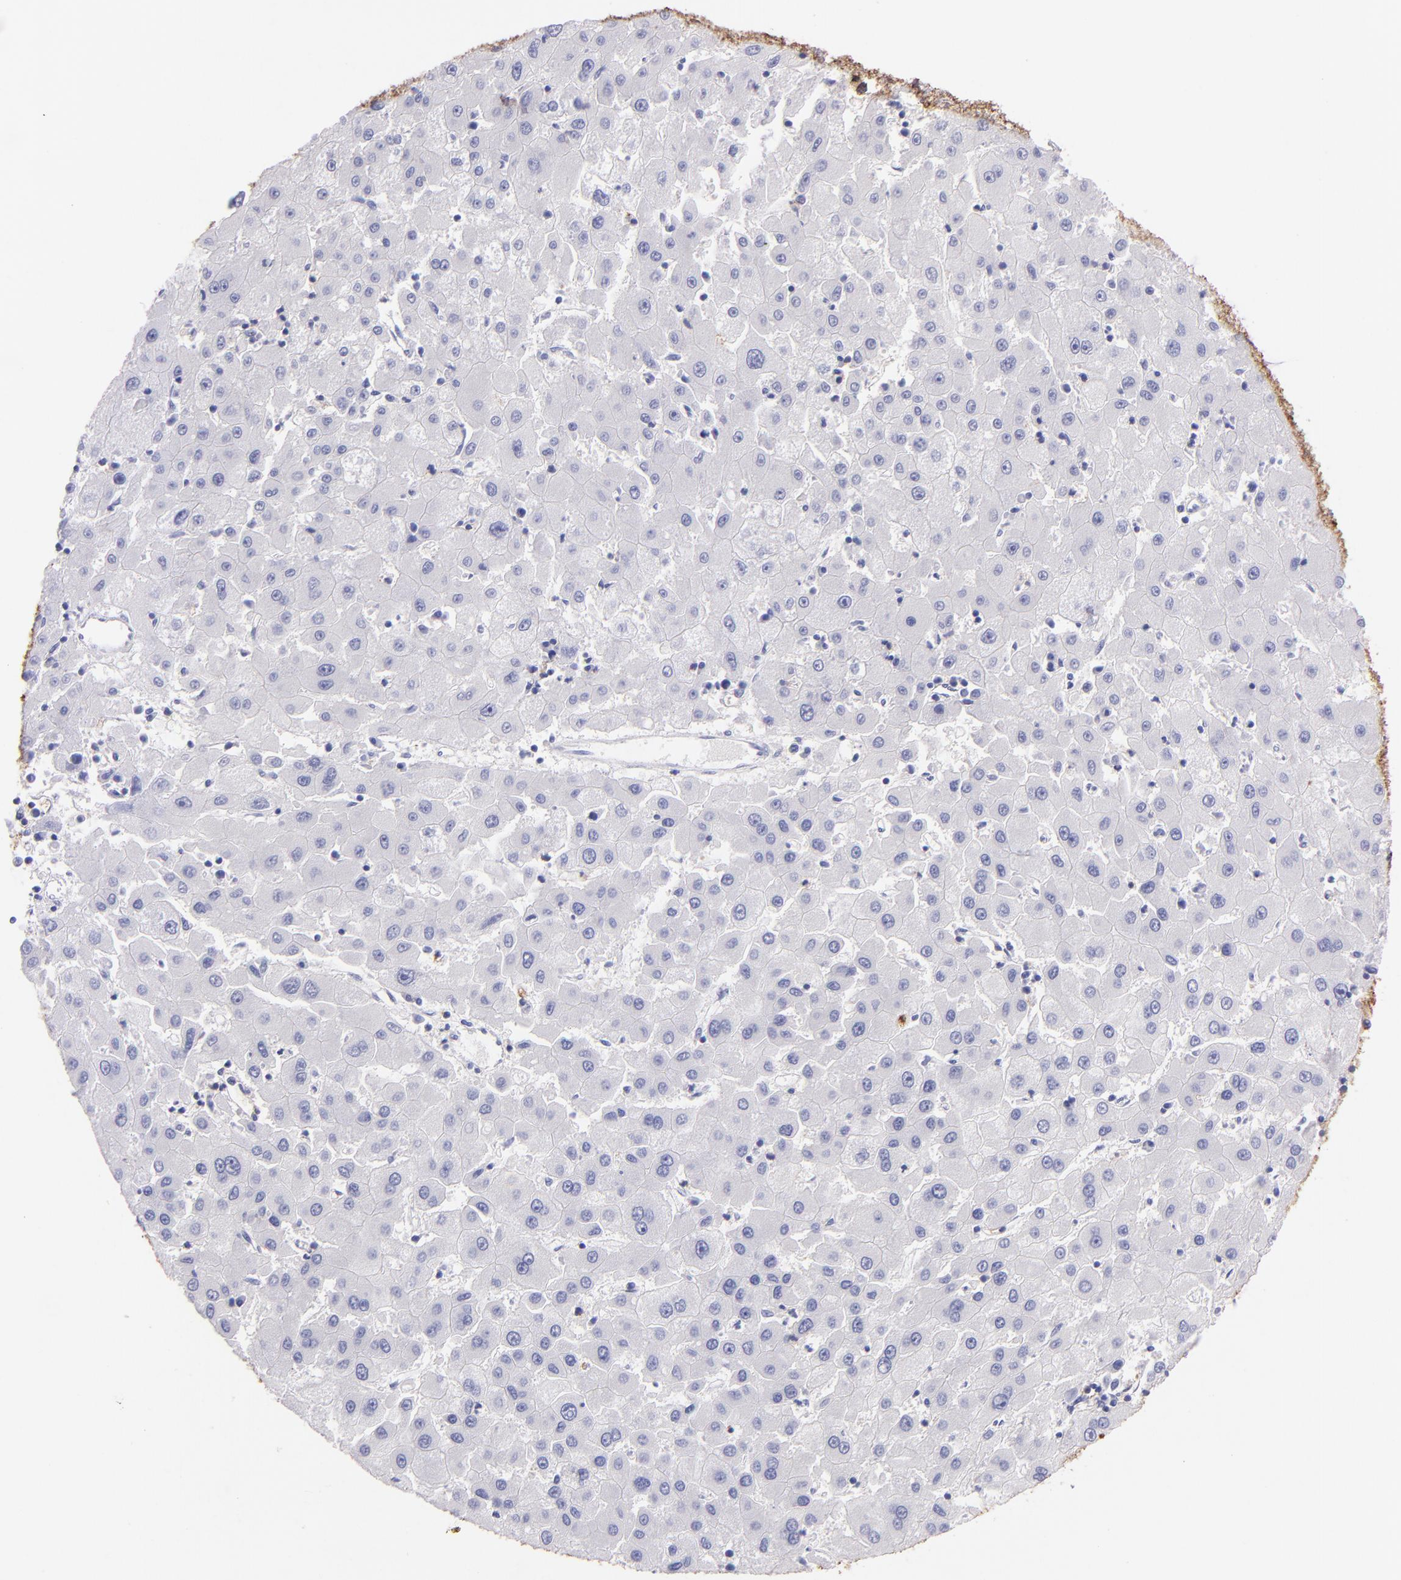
{"staining": {"intensity": "negative", "quantity": "none", "location": "none"}, "tissue": "liver cancer", "cell_type": "Tumor cells", "image_type": "cancer", "snomed": [{"axis": "morphology", "description": "Carcinoma, Hepatocellular, NOS"}, {"axis": "topography", "description": "Liver"}], "caption": "High power microscopy histopathology image of an immunohistochemistry micrograph of liver cancer, revealing no significant expression in tumor cells.", "gene": "SPN", "patient": {"sex": "male", "age": 72}}